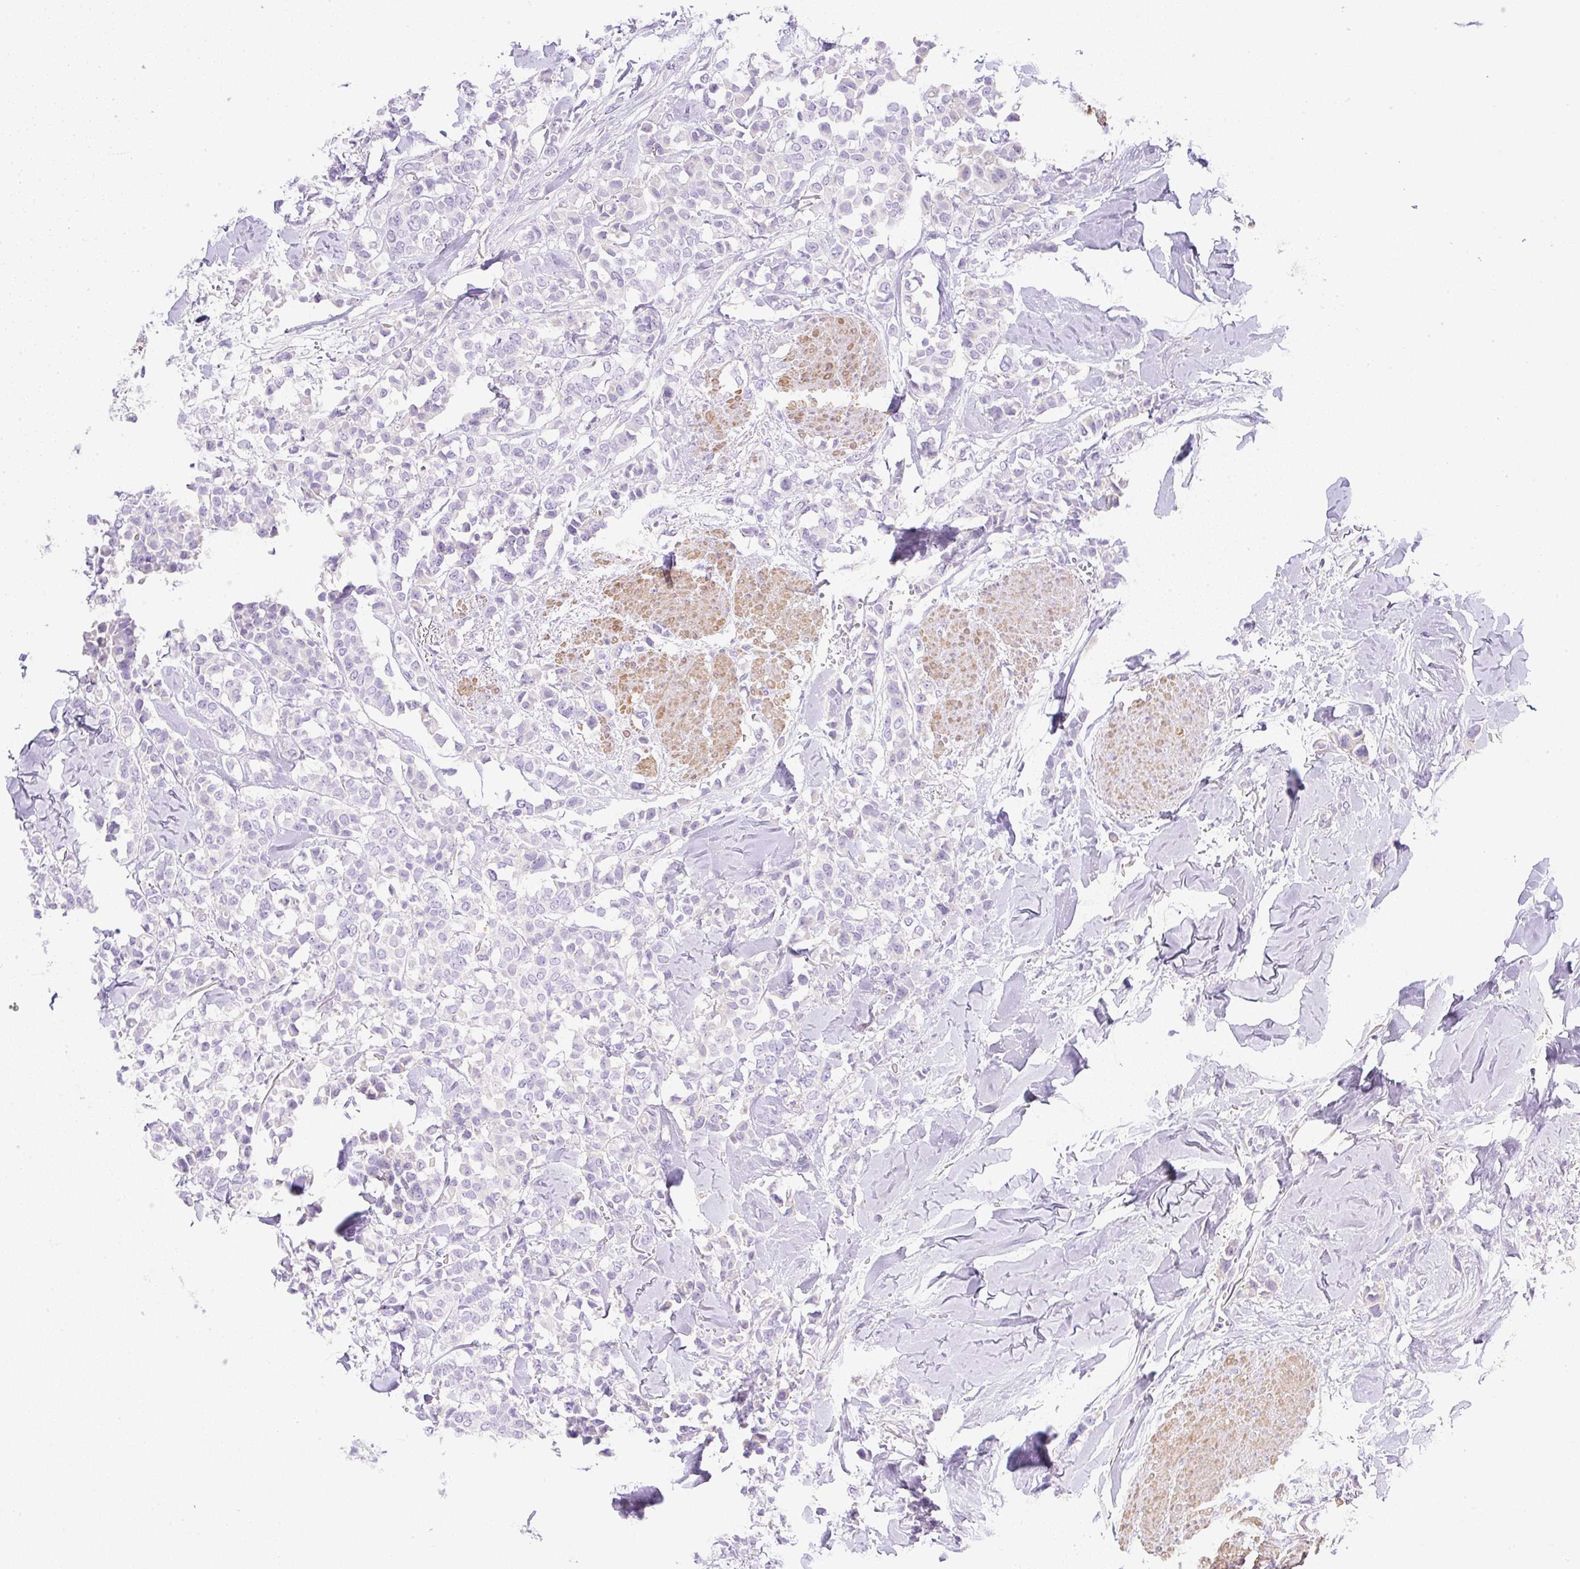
{"staining": {"intensity": "negative", "quantity": "none", "location": "none"}, "tissue": "breast cancer", "cell_type": "Tumor cells", "image_type": "cancer", "snomed": [{"axis": "morphology", "description": "Lobular carcinoma"}, {"axis": "topography", "description": "Breast"}], "caption": "This is an immunohistochemistry (IHC) image of human breast cancer (lobular carcinoma). There is no staining in tumor cells.", "gene": "TDRD15", "patient": {"sex": "female", "age": 91}}